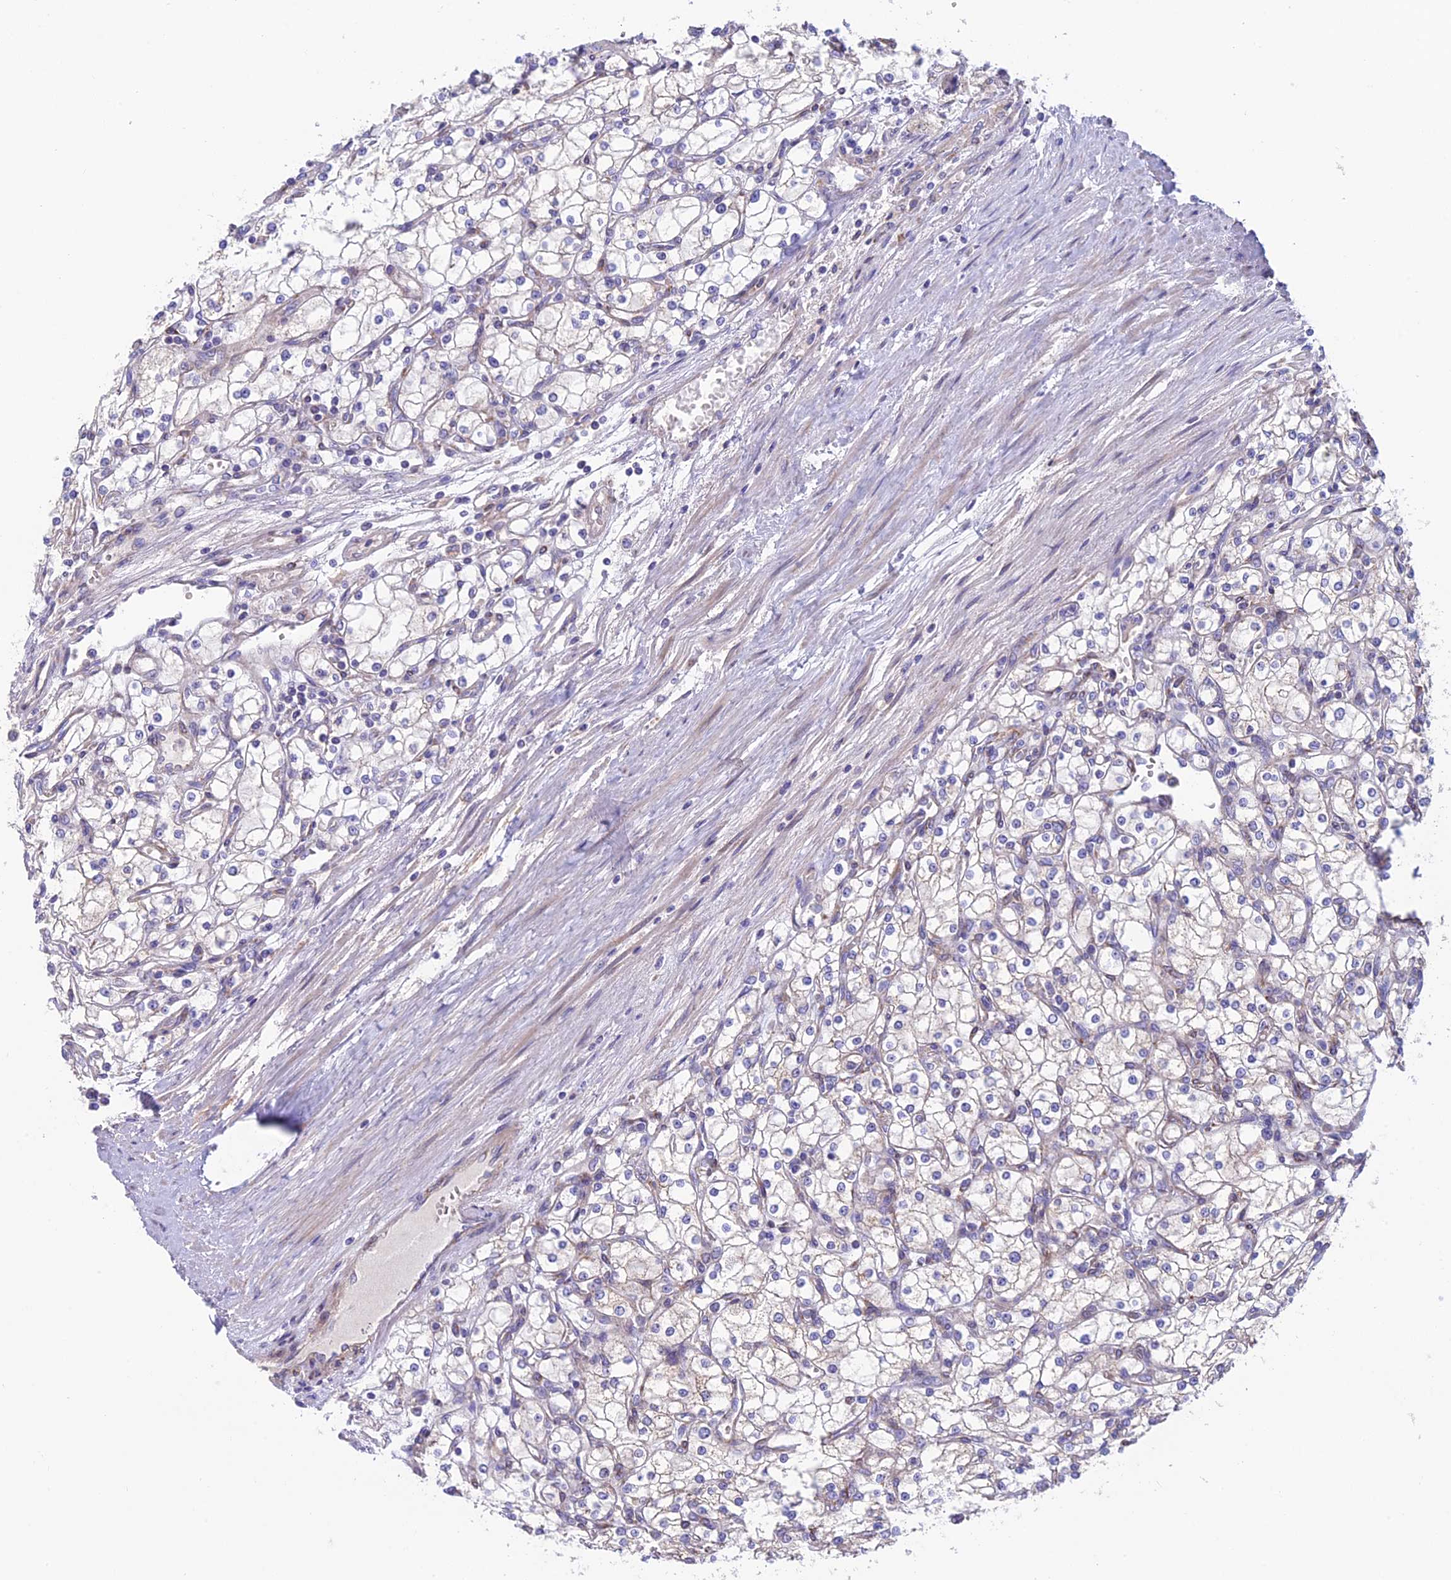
{"staining": {"intensity": "negative", "quantity": "none", "location": "none"}, "tissue": "renal cancer", "cell_type": "Tumor cells", "image_type": "cancer", "snomed": [{"axis": "morphology", "description": "Adenocarcinoma, NOS"}, {"axis": "topography", "description": "Kidney"}], "caption": "Tumor cells are negative for protein expression in human renal adenocarcinoma.", "gene": "ETFDH", "patient": {"sex": "male", "age": 80}}